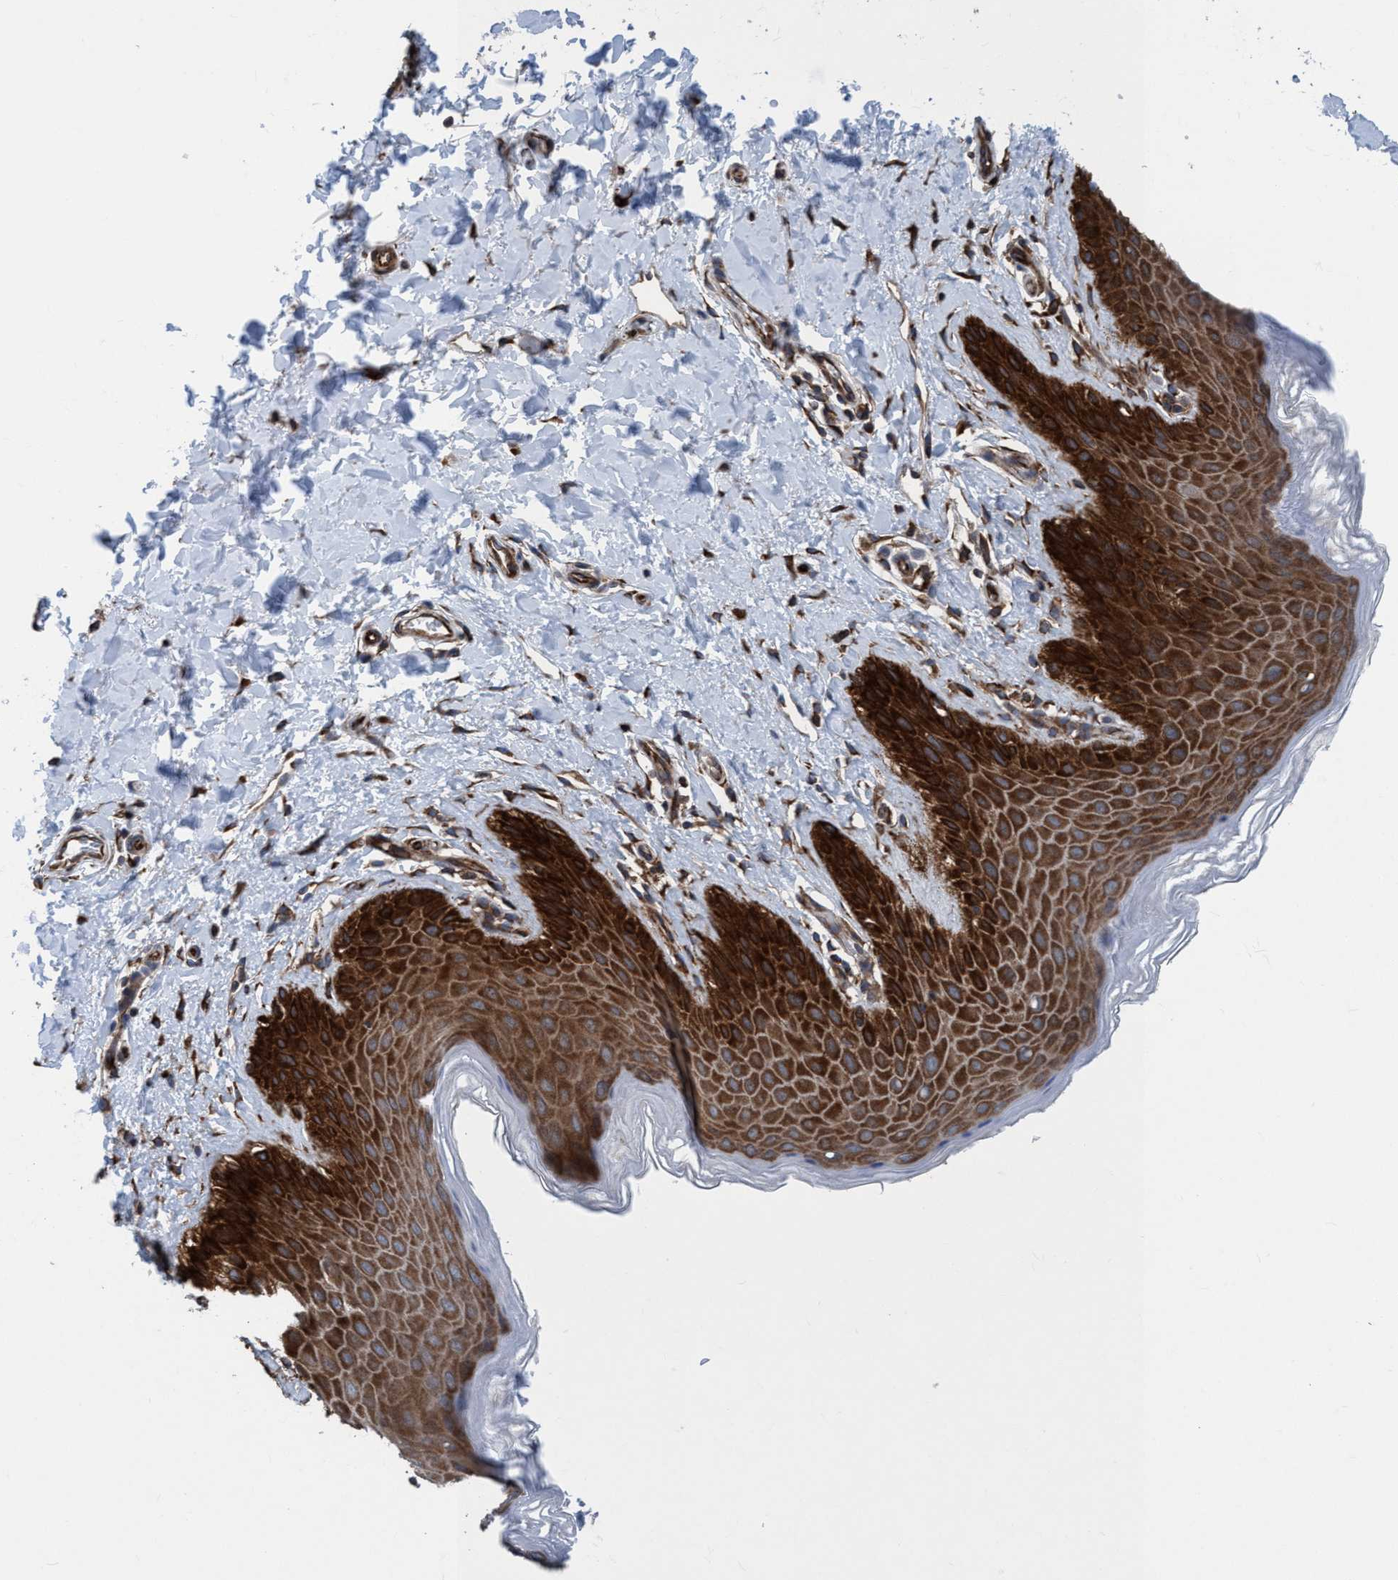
{"staining": {"intensity": "strong", "quantity": ">75%", "location": "cytoplasmic/membranous"}, "tissue": "skin", "cell_type": "Epidermal cells", "image_type": "normal", "snomed": [{"axis": "morphology", "description": "Normal tissue, NOS"}, {"axis": "topography", "description": "Anal"}, {"axis": "topography", "description": "Peripheral nerve tissue"}], "caption": "An immunohistochemistry photomicrograph of normal tissue is shown. Protein staining in brown highlights strong cytoplasmic/membranous positivity in skin within epidermal cells. The staining is performed using DAB (3,3'-diaminobenzidine) brown chromogen to label protein expression. The nuclei are counter-stained blue using hematoxylin.", "gene": "NMT1", "patient": {"sex": "male", "age": 44}}